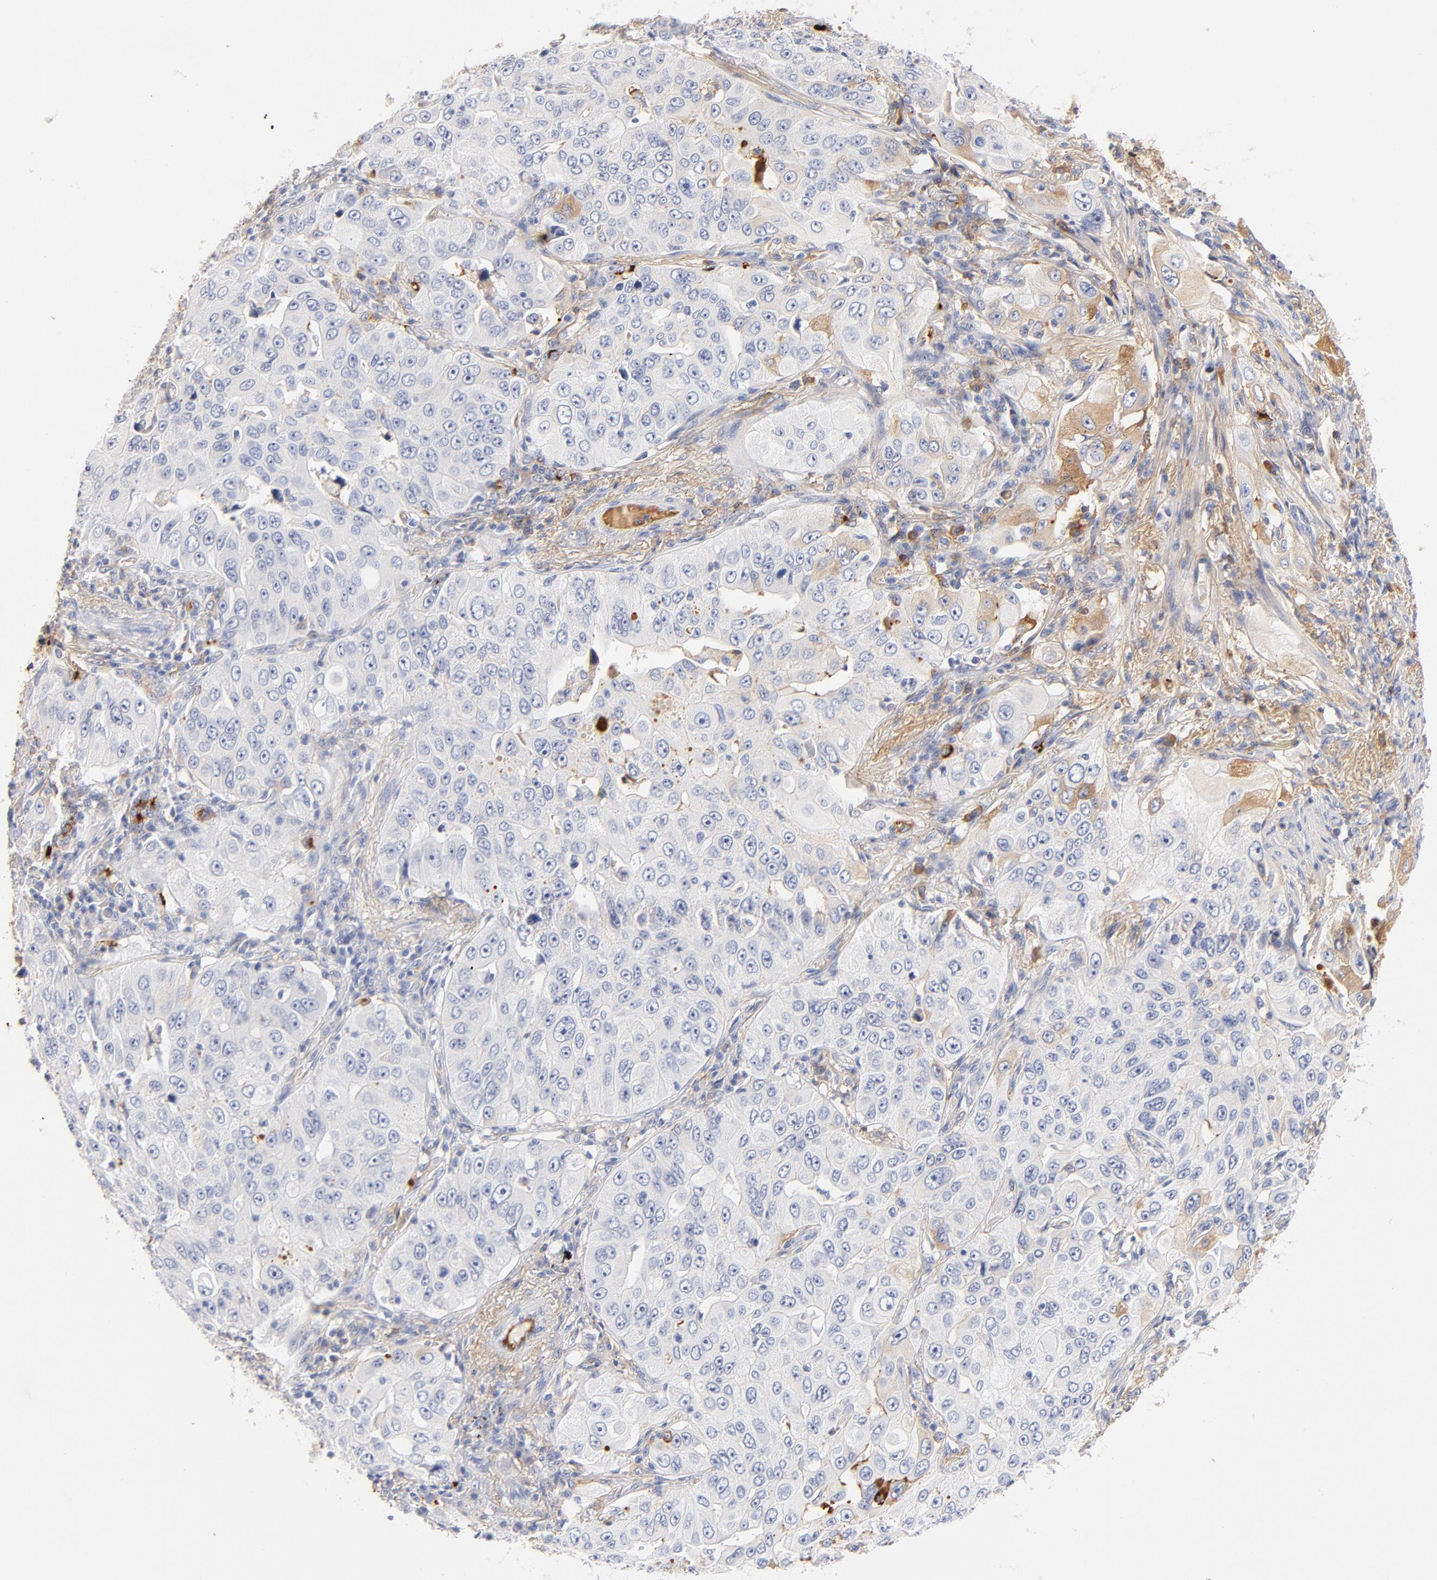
{"staining": {"intensity": "negative", "quantity": "none", "location": "none"}, "tissue": "lung cancer", "cell_type": "Tumor cells", "image_type": "cancer", "snomed": [{"axis": "morphology", "description": "Adenocarcinoma, NOS"}, {"axis": "topography", "description": "Lung"}], "caption": "Lung cancer was stained to show a protein in brown. There is no significant positivity in tumor cells.", "gene": "C3", "patient": {"sex": "male", "age": 84}}